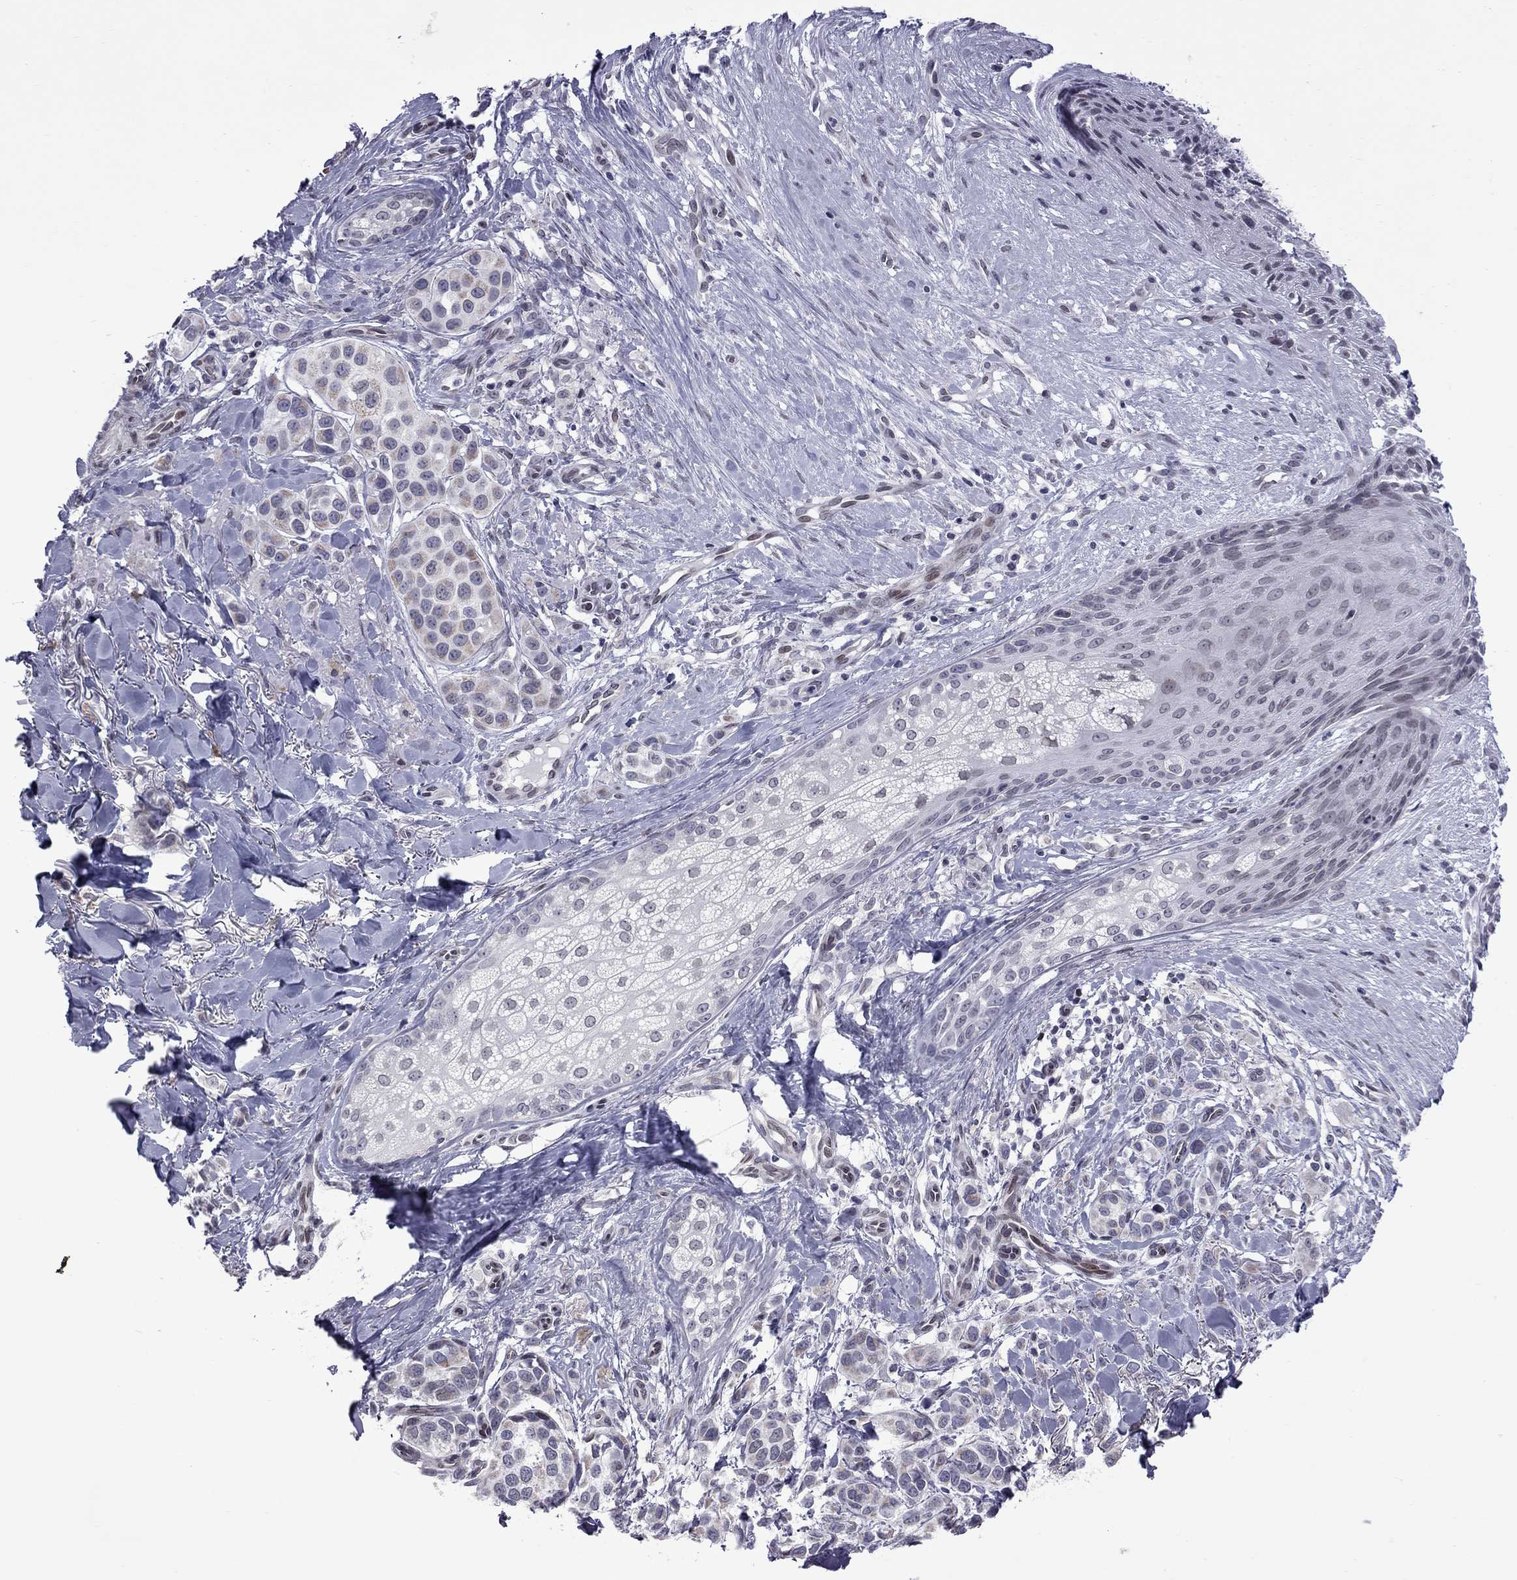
{"staining": {"intensity": "weak", "quantity": "<25%", "location": "cytoplasmic/membranous"}, "tissue": "melanoma", "cell_type": "Tumor cells", "image_type": "cancer", "snomed": [{"axis": "morphology", "description": "Malignant melanoma, NOS"}, {"axis": "topography", "description": "Skin"}], "caption": "IHC photomicrograph of neoplastic tissue: melanoma stained with DAB (3,3'-diaminobenzidine) exhibits no significant protein positivity in tumor cells.", "gene": "CLTCL1", "patient": {"sex": "male", "age": 57}}